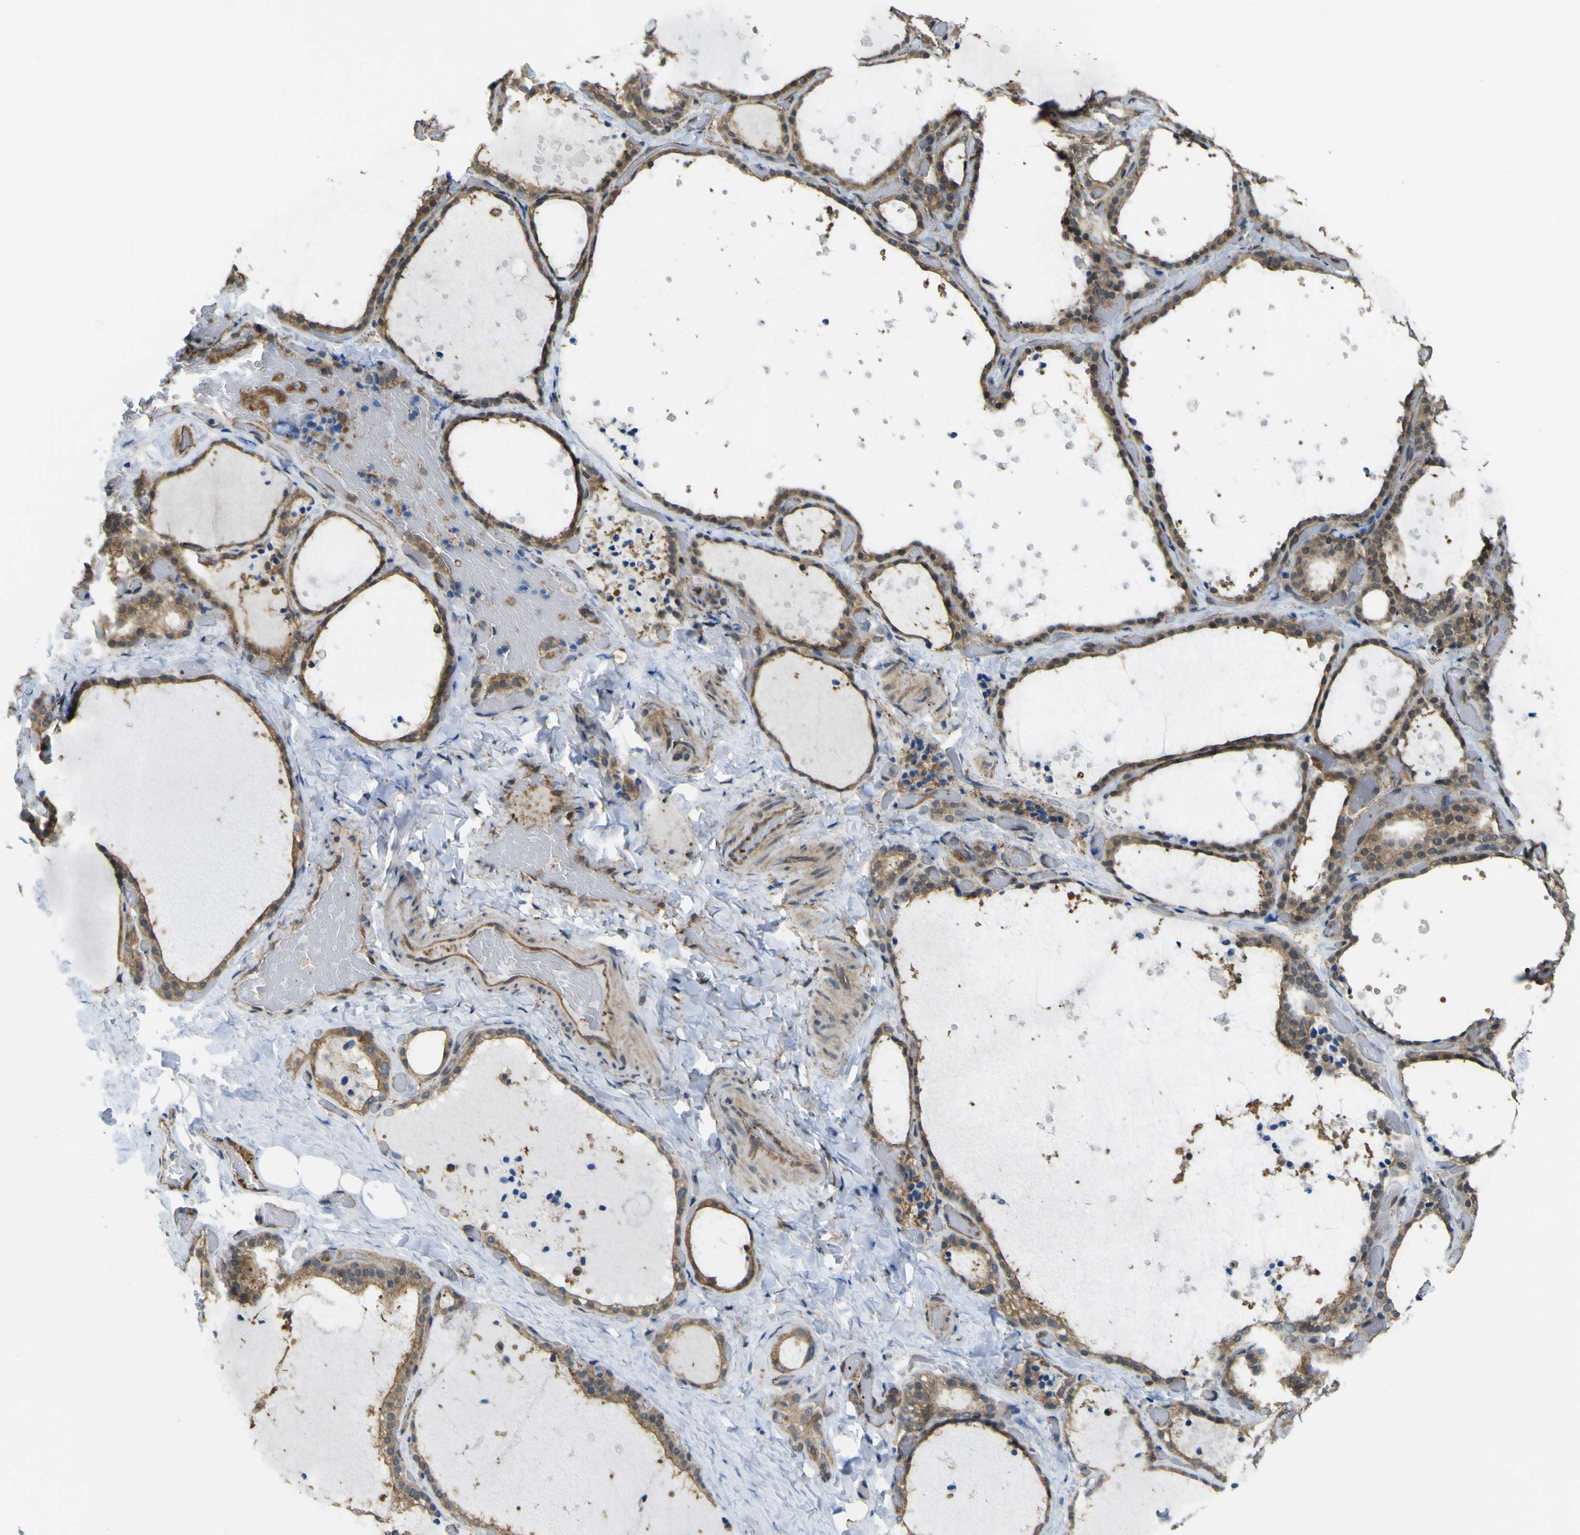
{"staining": {"intensity": "moderate", "quantity": ">75%", "location": "cytoplasmic/membranous,nuclear"}, "tissue": "thyroid gland", "cell_type": "Glandular cells", "image_type": "normal", "snomed": [{"axis": "morphology", "description": "Normal tissue, NOS"}, {"axis": "topography", "description": "Thyroid gland"}], "caption": "Moderate cytoplasmic/membranous,nuclear positivity for a protein is seen in about >75% of glandular cells of normal thyroid gland using immunohistochemistry.", "gene": "YWHAG", "patient": {"sex": "female", "age": 44}}